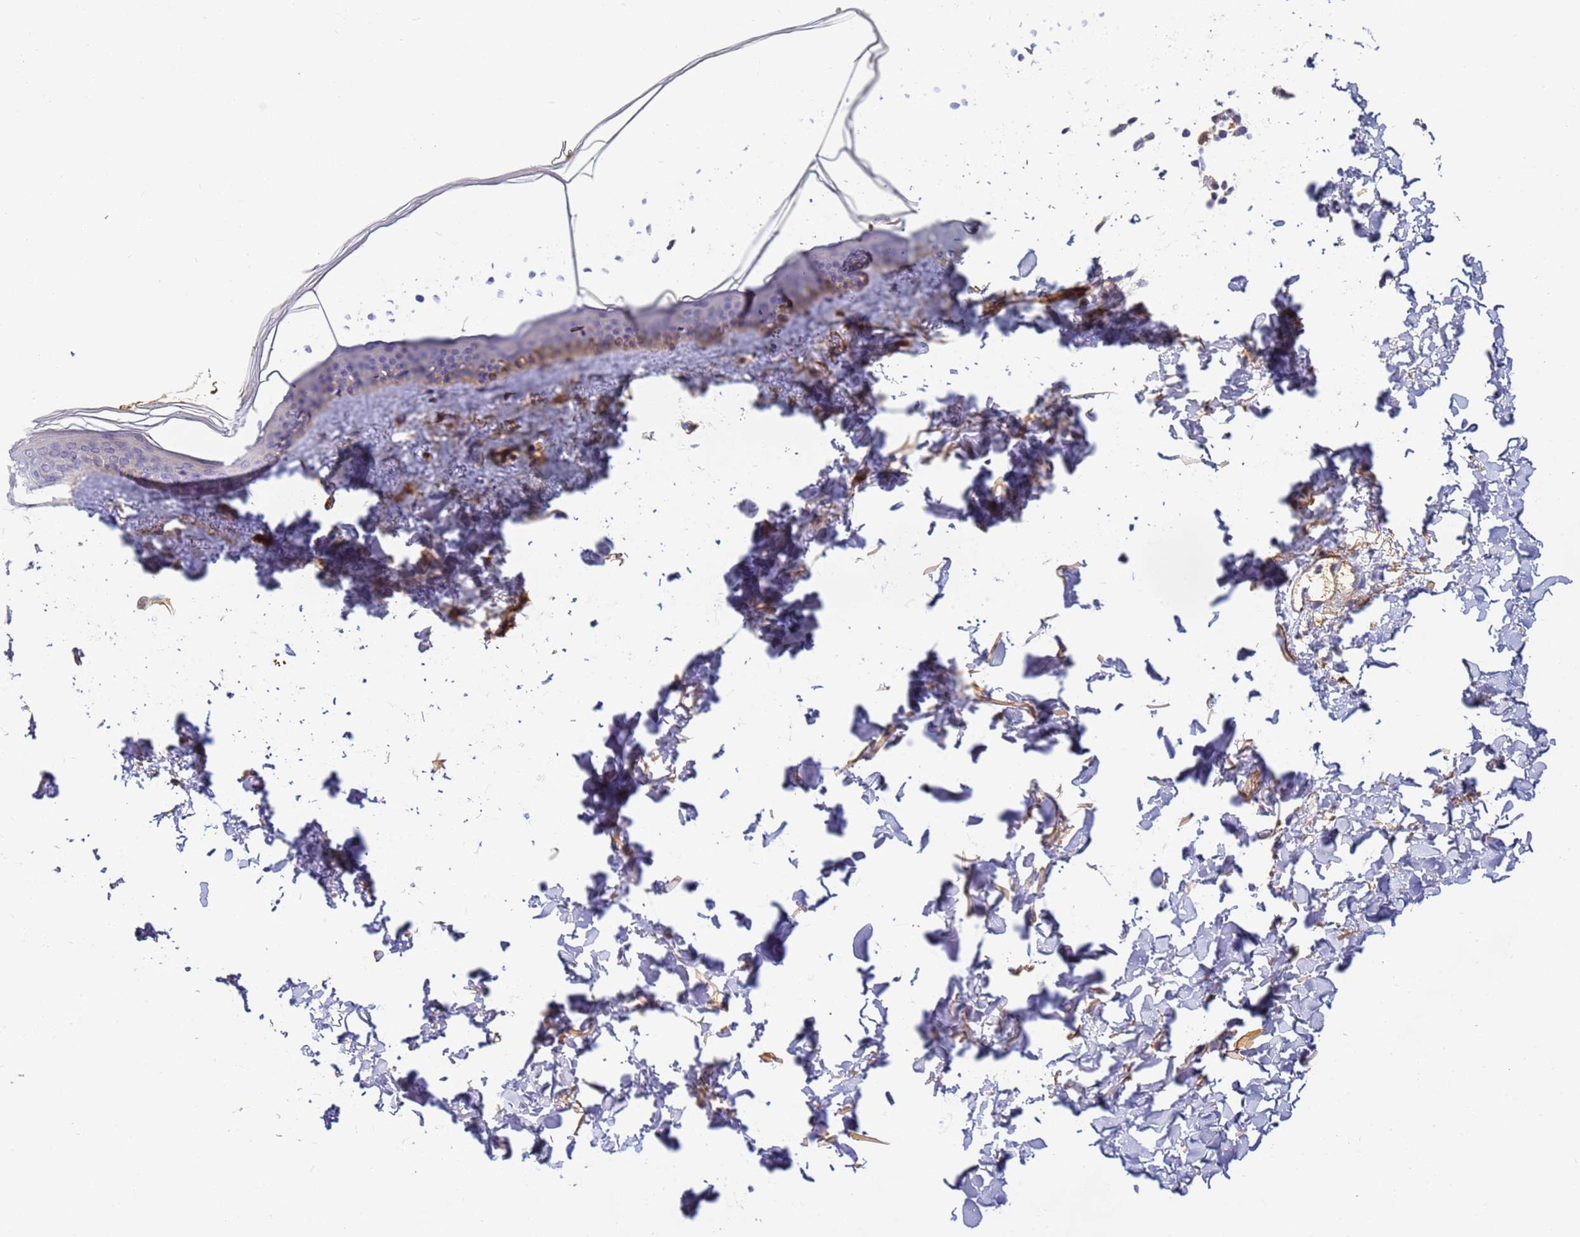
{"staining": {"intensity": "weak", "quantity": "25%-75%", "location": "cytoplasmic/membranous"}, "tissue": "skin", "cell_type": "Fibroblasts", "image_type": "normal", "snomed": [{"axis": "morphology", "description": "Normal tissue, NOS"}, {"axis": "topography", "description": "Skin"}], "caption": "High-power microscopy captured an immunohistochemistry (IHC) photomicrograph of benign skin, revealing weak cytoplasmic/membranous positivity in about 25%-75% of fibroblasts. (IHC, brightfield microscopy, high magnification).", "gene": "CFHR1", "patient": {"sex": "female", "age": 58}}